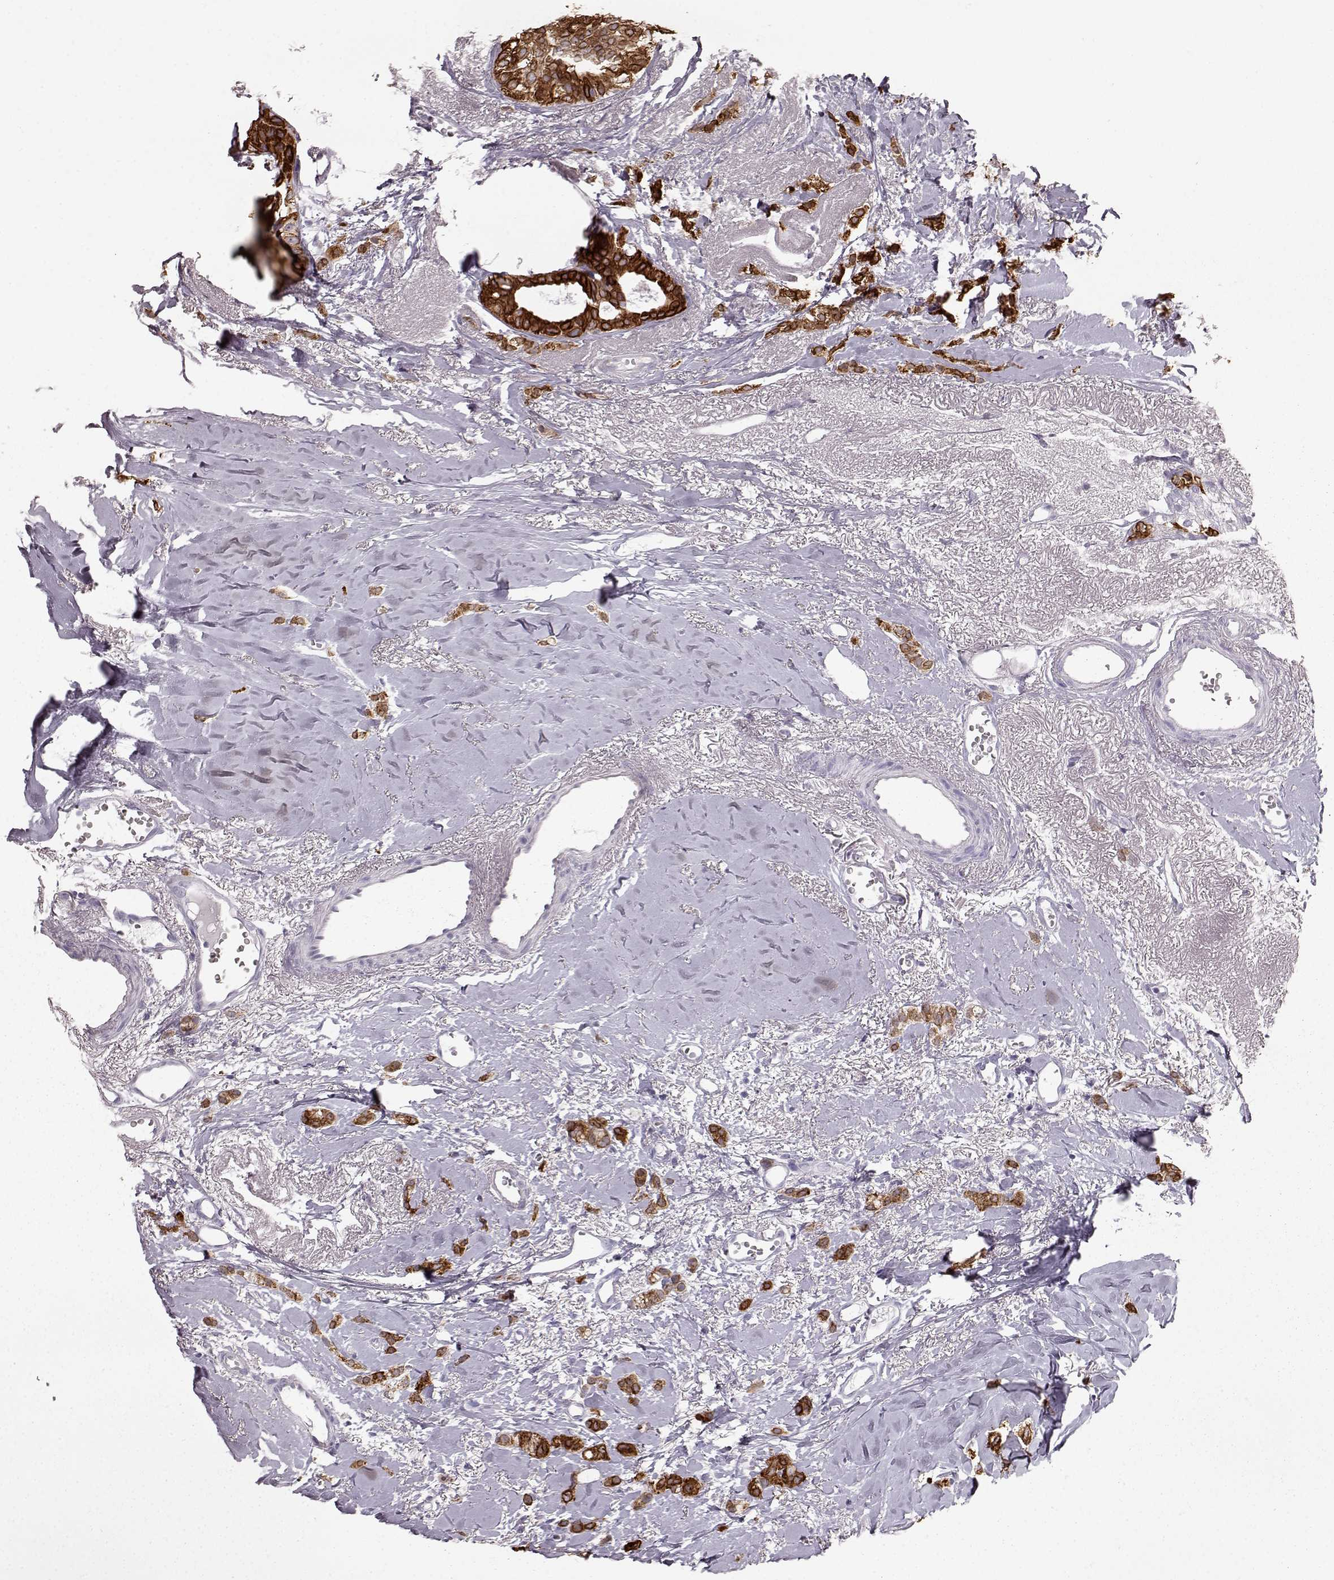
{"staining": {"intensity": "strong", "quantity": ">75%", "location": "cytoplasmic/membranous"}, "tissue": "breast cancer", "cell_type": "Tumor cells", "image_type": "cancer", "snomed": [{"axis": "morphology", "description": "Duct carcinoma"}, {"axis": "topography", "description": "Breast"}], "caption": "Breast cancer (invasive ductal carcinoma) was stained to show a protein in brown. There is high levels of strong cytoplasmic/membranous expression in about >75% of tumor cells.", "gene": "ELOVL5", "patient": {"sex": "female", "age": 85}}